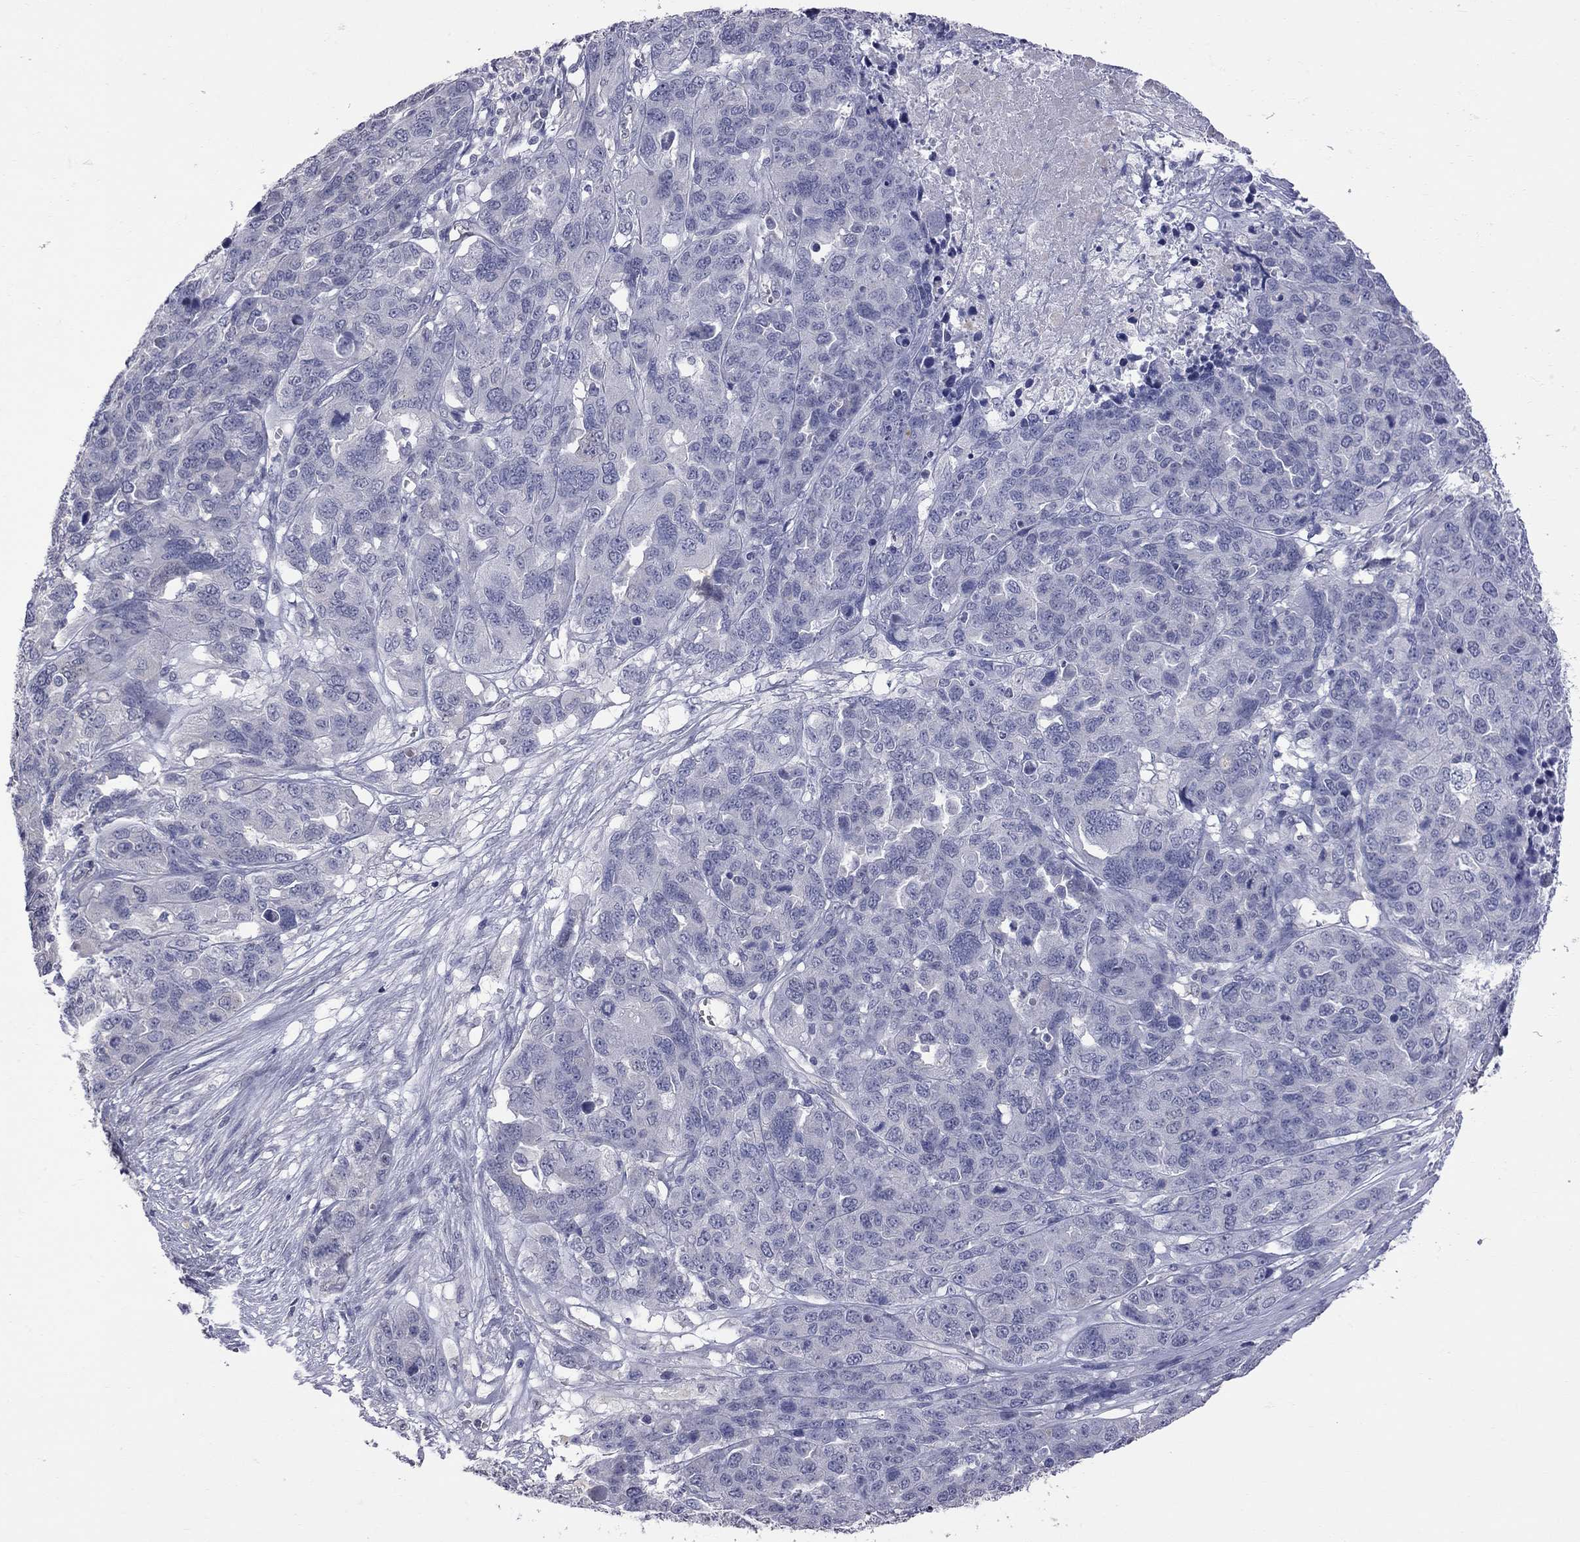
{"staining": {"intensity": "negative", "quantity": "none", "location": "none"}, "tissue": "ovarian cancer", "cell_type": "Tumor cells", "image_type": "cancer", "snomed": [{"axis": "morphology", "description": "Cystadenocarcinoma, serous, NOS"}, {"axis": "topography", "description": "Ovary"}], "caption": "High power microscopy photomicrograph of an immunohistochemistry image of ovarian cancer (serous cystadenocarcinoma), revealing no significant positivity in tumor cells.", "gene": "HYLS1", "patient": {"sex": "female", "age": 87}}